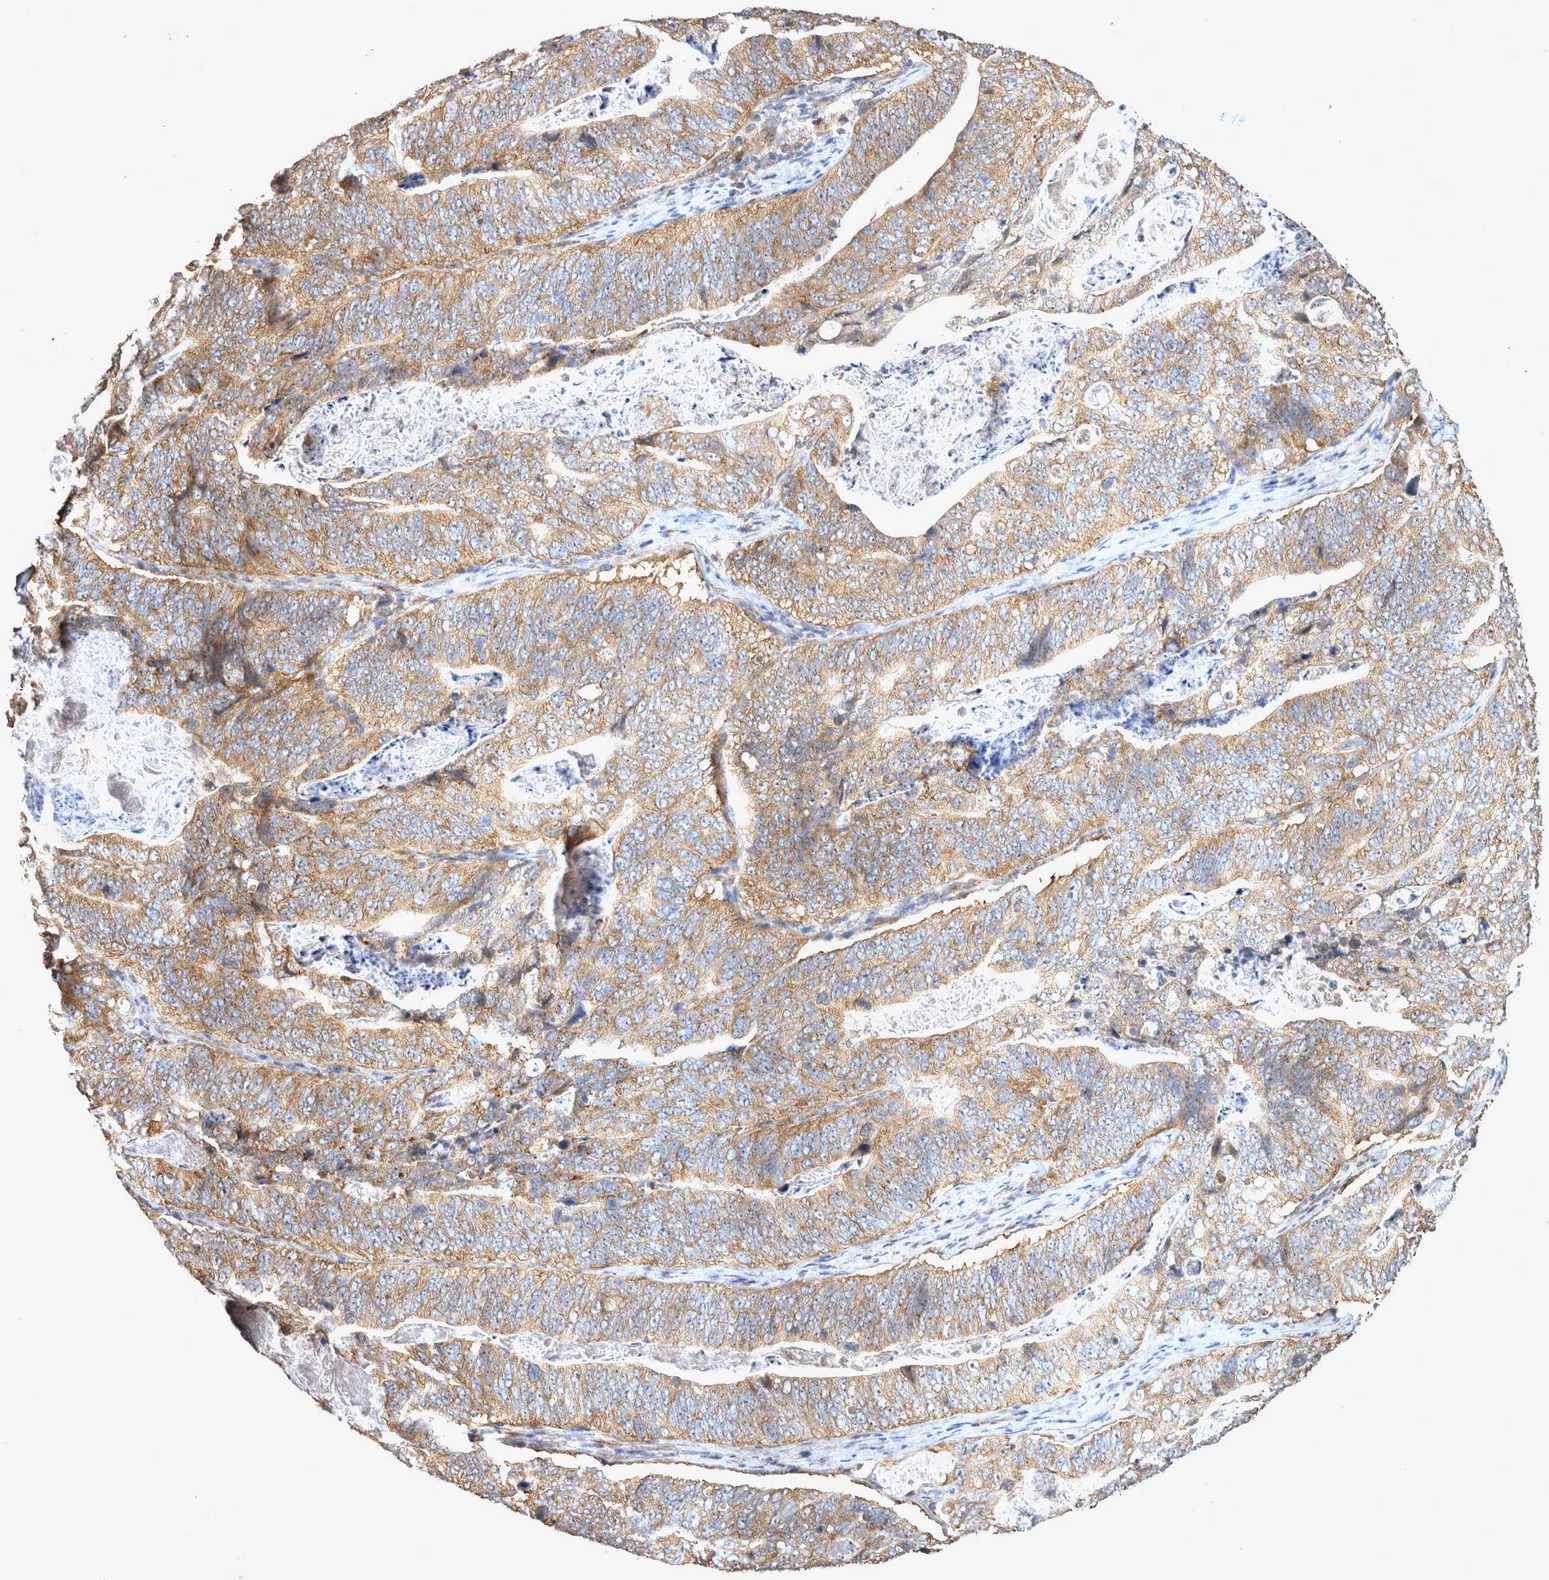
{"staining": {"intensity": "moderate", "quantity": ">75%", "location": "cytoplasmic/membranous"}, "tissue": "stomach cancer", "cell_type": "Tumor cells", "image_type": "cancer", "snomed": [{"axis": "morphology", "description": "Normal tissue, NOS"}, {"axis": "morphology", "description": "Adenocarcinoma, NOS"}, {"axis": "topography", "description": "Stomach"}], "caption": "Immunohistochemistry micrograph of neoplastic tissue: human stomach adenocarcinoma stained using immunohistochemistry demonstrates medium levels of moderate protein expression localized specifically in the cytoplasmic/membranous of tumor cells, appearing as a cytoplasmic/membranous brown color.", "gene": "ATXN2", "patient": {"sex": "female", "age": 89}}